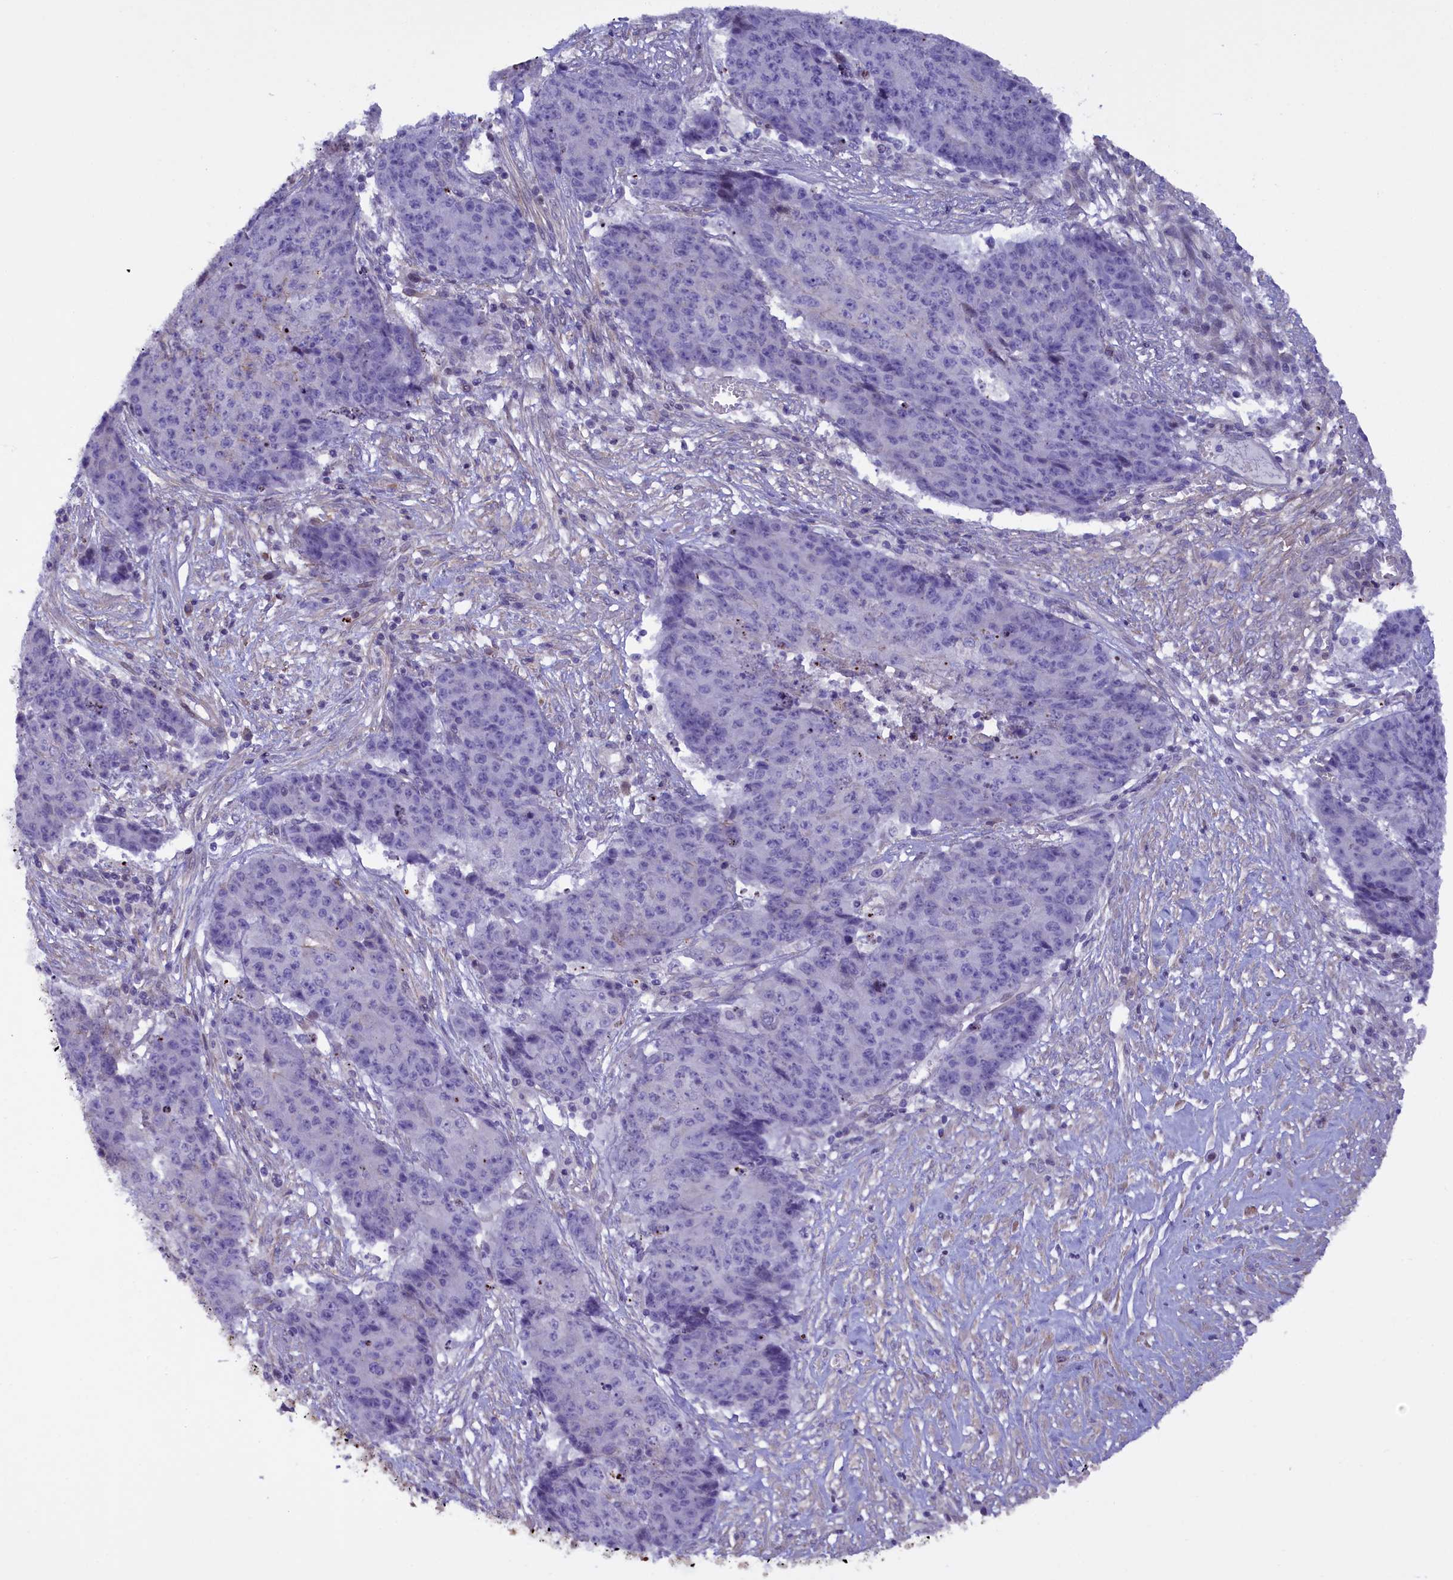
{"staining": {"intensity": "negative", "quantity": "none", "location": "none"}, "tissue": "ovarian cancer", "cell_type": "Tumor cells", "image_type": "cancer", "snomed": [{"axis": "morphology", "description": "Carcinoma, endometroid"}, {"axis": "topography", "description": "Ovary"}], "caption": "This is a photomicrograph of IHC staining of ovarian cancer, which shows no staining in tumor cells.", "gene": "MAN2C1", "patient": {"sex": "female", "age": 42}}